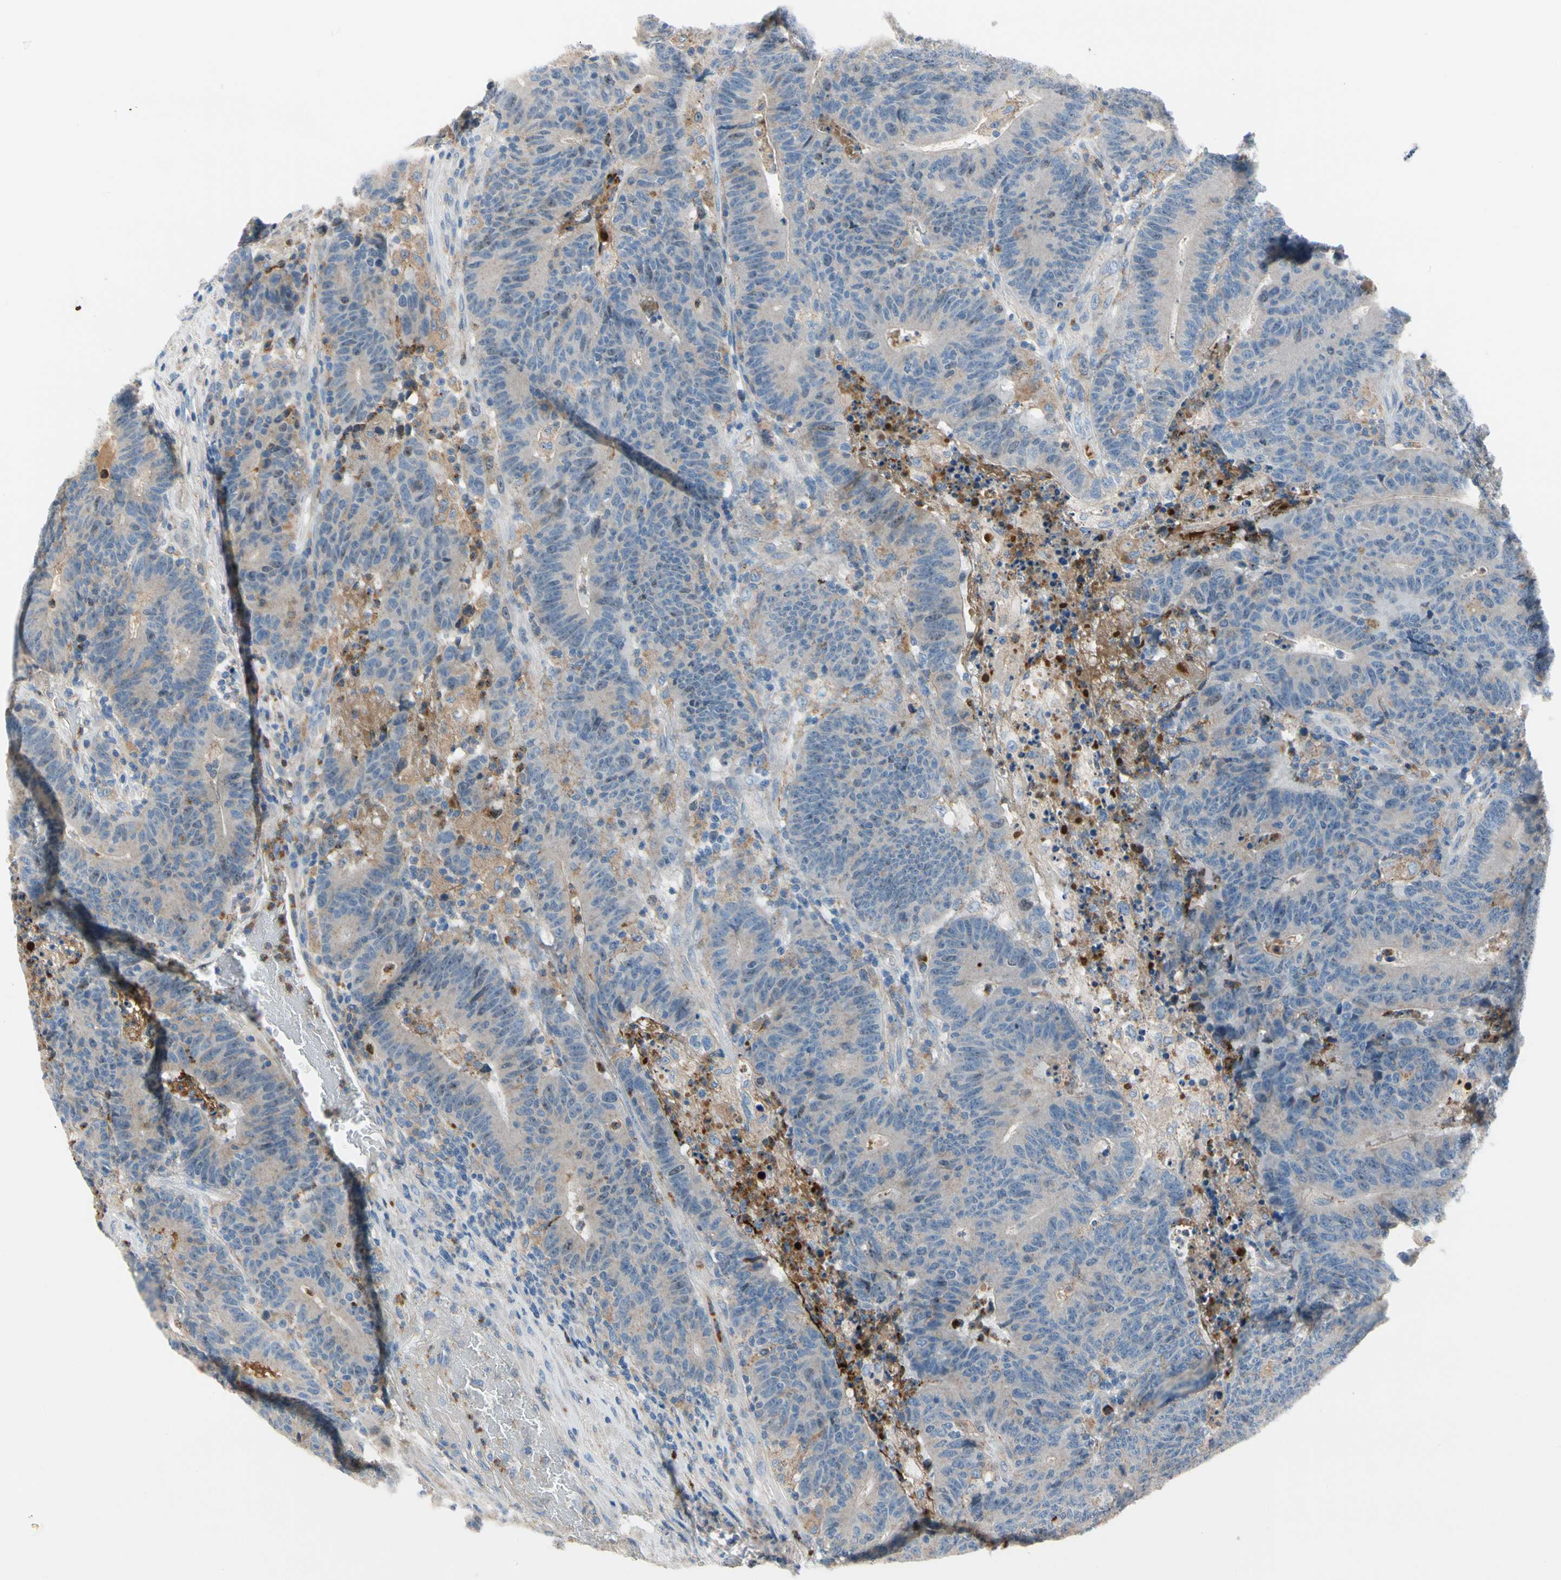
{"staining": {"intensity": "negative", "quantity": "none", "location": "none"}, "tissue": "colorectal cancer", "cell_type": "Tumor cells", "image_type": "cancer", "snomed": [{"axis": "morphology", "description": "Normal tissue, NOS"}, {"axis": "morphology", "description": "Adenocarcinoma, NOS"}, {"axis": "topography", "description": "Colon"}], "caption": "This is an immunohistochemistry image of human colorectal cancer (adenocarcinoma). There is no positivity in tumor cells.", "gene": "HJURP", "patient": {"sex": "female", "age": 75}}